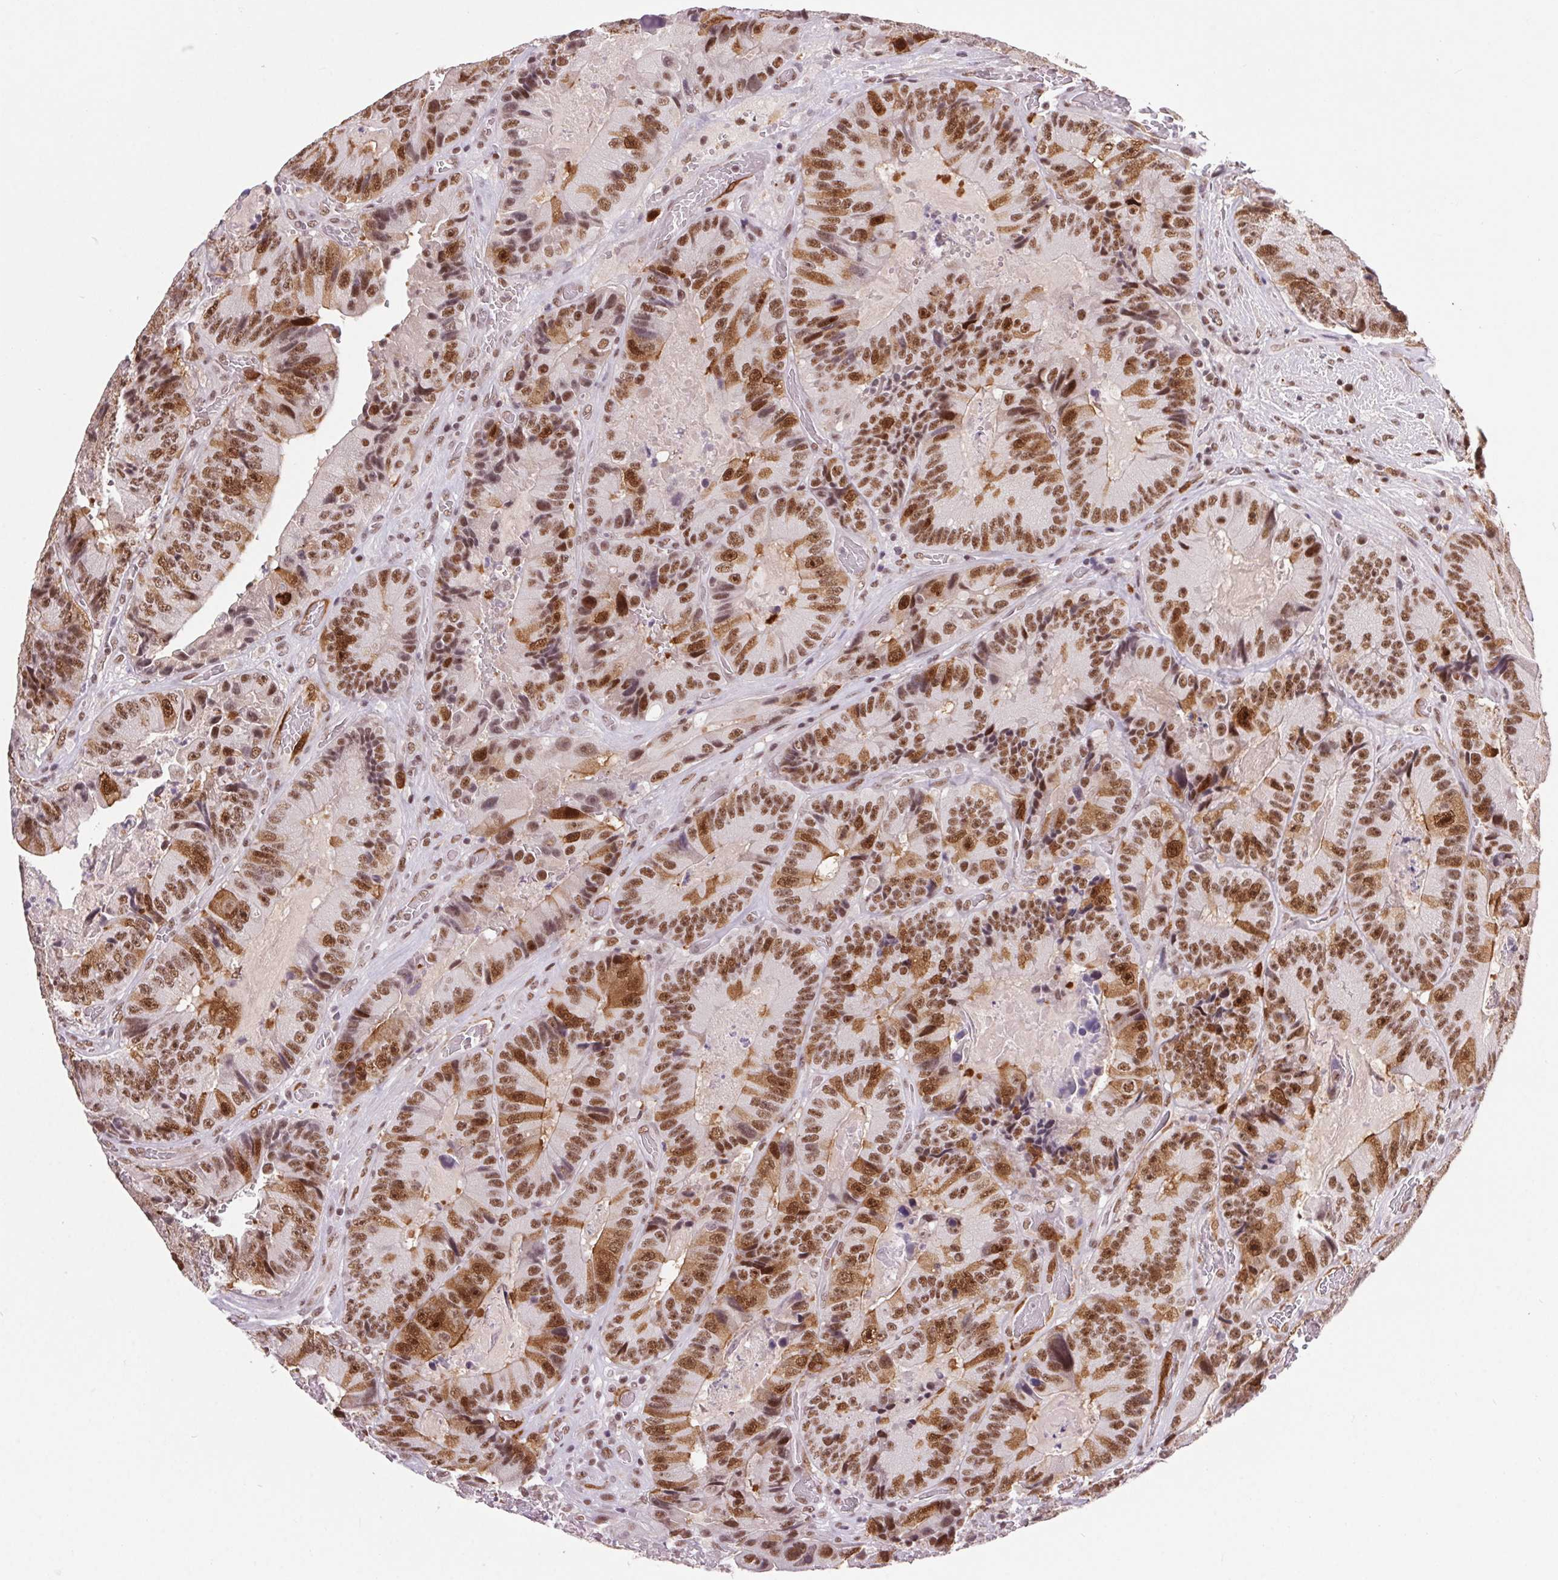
{"staining": {"intensity": "moderate", "quantity": ">75%", "location": "cytoplasmic/membranous,nuclear"}, "tissue": "colorectal cancer", "cell_type": "Tumor cells", "image_type": "cancer", "snomed": [{"axis": "morphology", "description": "Adenocarcinoma, NOS"}, {"axis": "topography", "description": "Colon"}], "caption": "Protein analysis of adenocarcinoma (colorectal) tissue shows moderate cytoplasmic/membranous and nuclear staining in approximately >75% of tumor cells.", "gene": "CD2BP2", "patient": {"sex": "female", "age": 86}}